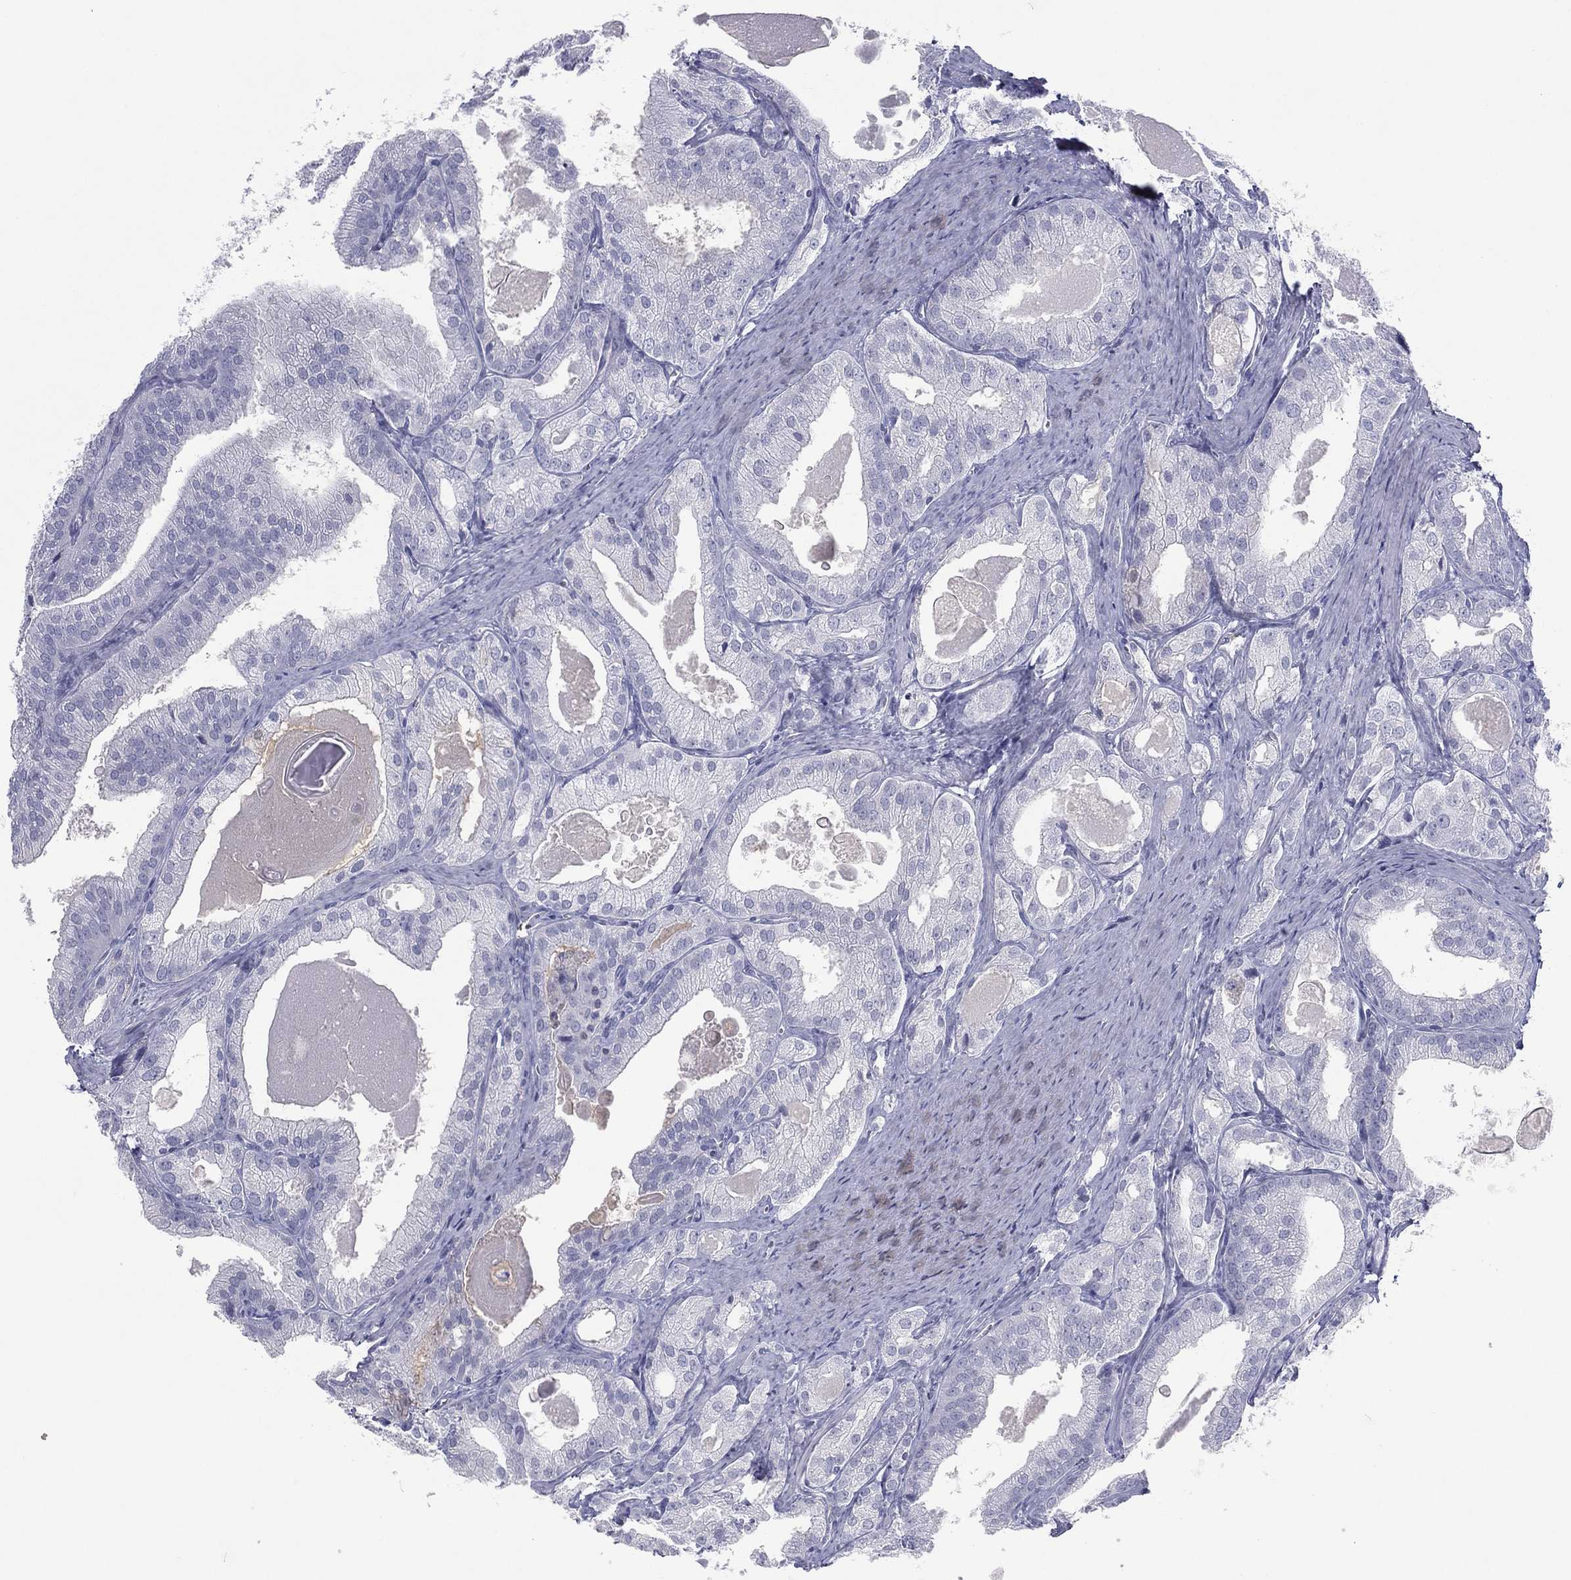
{"staining": {"intensity": "negative", "quantity": "none", "location": "none"}, "tissue": "prostate cancer", "cell_type": "Tumor cells", "image_type": "cancer", "snomed": [{"axis": "morphology", "description": "Adenocarcinoma, NOS"}, {"axis": "morphology", "description": "Adenocarcinoma, High grade"}, {"axis": "topography", "description": "Prostate"}], "caption": "A photomicrograph of human prostate high-grade adenocarcinoma is negative for staining in tumor cells.", "gene": "CPT1B", "patient": {"sex": "male", "age": 70}}